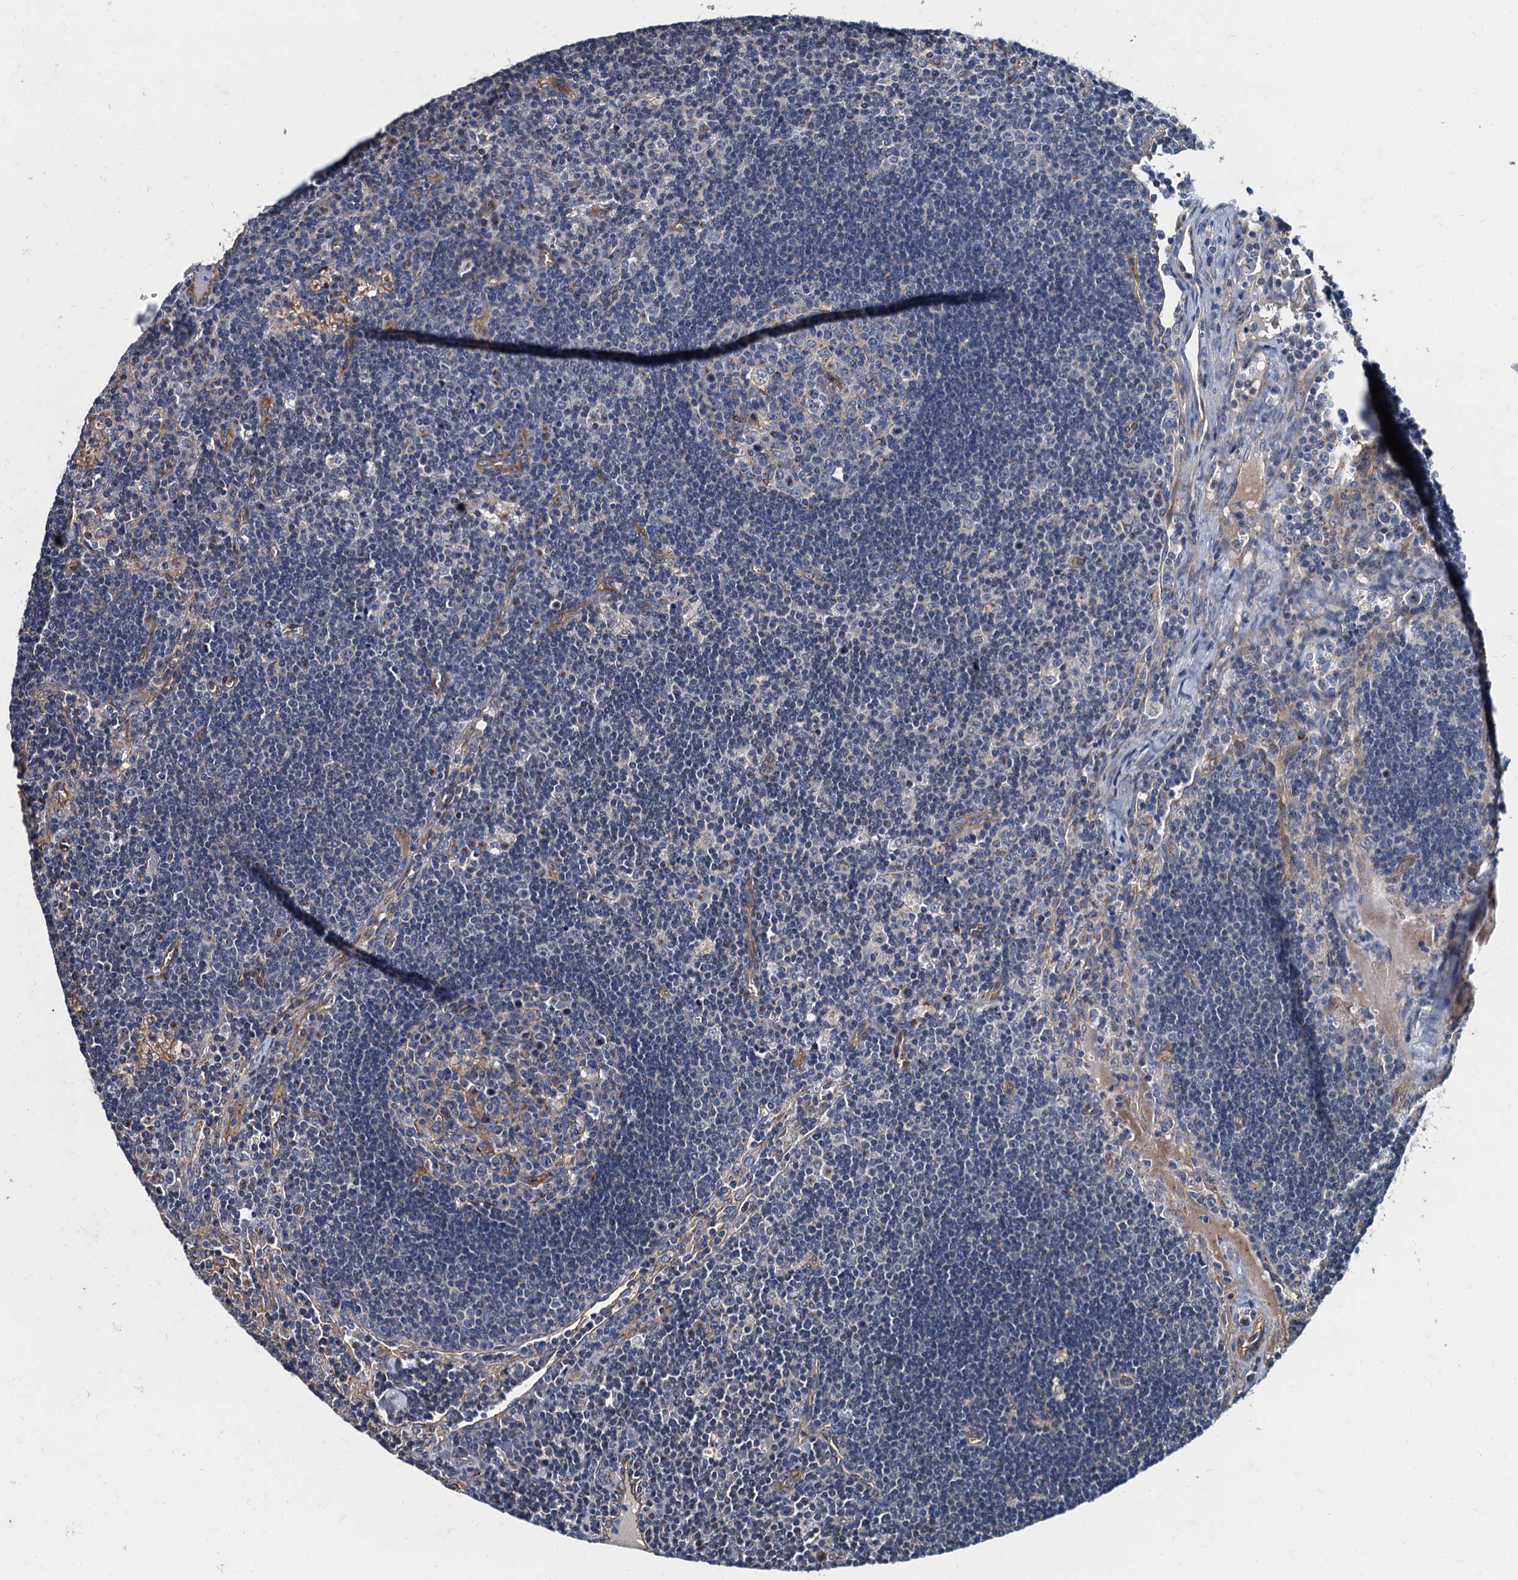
{"staining": {"intensity": "negative", "quantity": "none", "location": "none"}, "tissue": "lymph node", "cell_type": "Germinal center cells", "image_type": "normal", "snomed": [{"axis": "morphology", "description": "Normal tissue, NOS"}, {"axis": "topography", "description": "Lymph node"}], "caption": "Immunohistochemical staining of benign human lymph node exhibits no significant expression in germinal center cells. (DAB (3,3'-diaminobenzidine) immunohistochemistry (IHC) with hematoxylin counter stain).", "gene": "NGRN", "patient": {"sex": "male", "age": 58}}